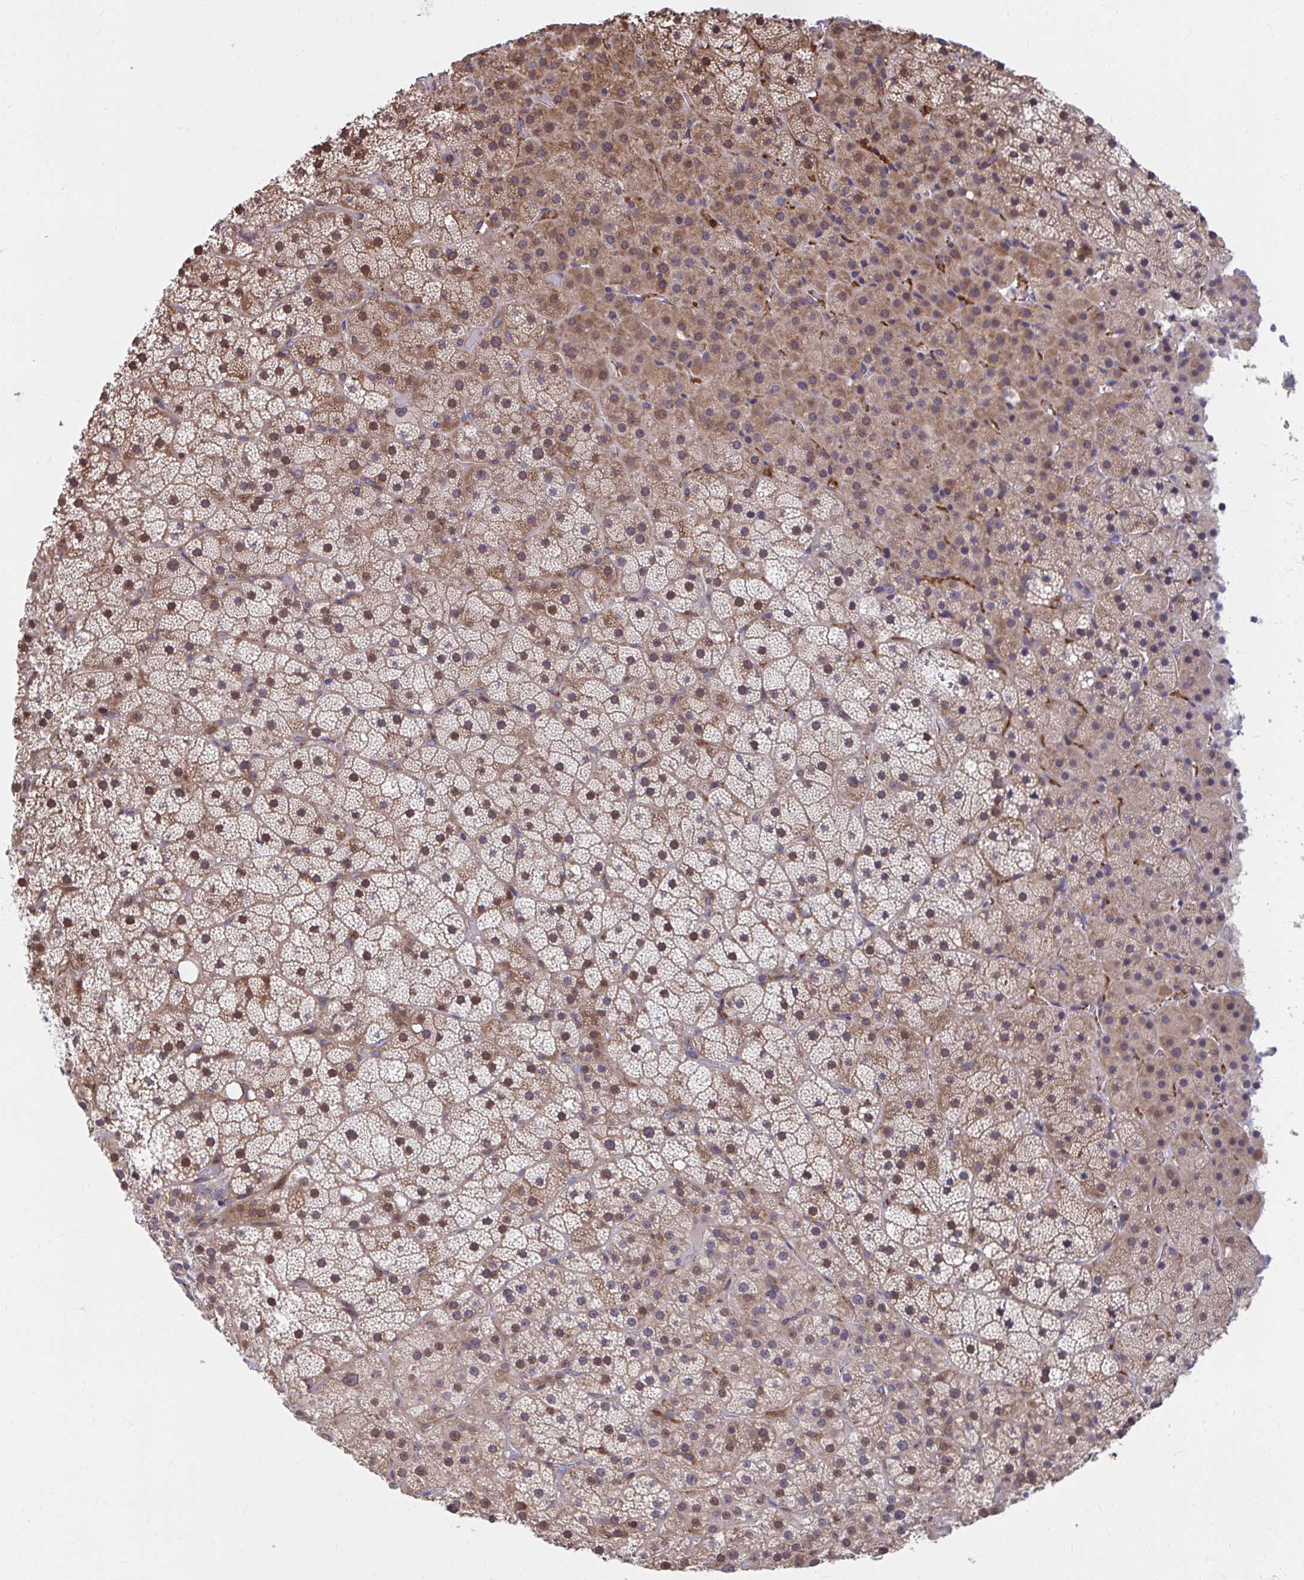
{"staining": {"intensity": "moderate", "quantity": ">75%", "location": "cytoplasmic/membranous"}, "tissue": "adrenal gland", "cell_type": "Glandular cells", "image_type": "normal", "snomed": [{"axis": "morphology", "description": "Normal tissue, NOS"}, {"axis": "topography", "description": "Adrenal gland"}], "caption": "Protein analysis of unremarkable adrenal gland demonstrates moderate cytoplasmic/membranous expression in about >75% of glandular cells.", "gene": "ZNF778", "patient": {"sex": "male", "age": 53}}